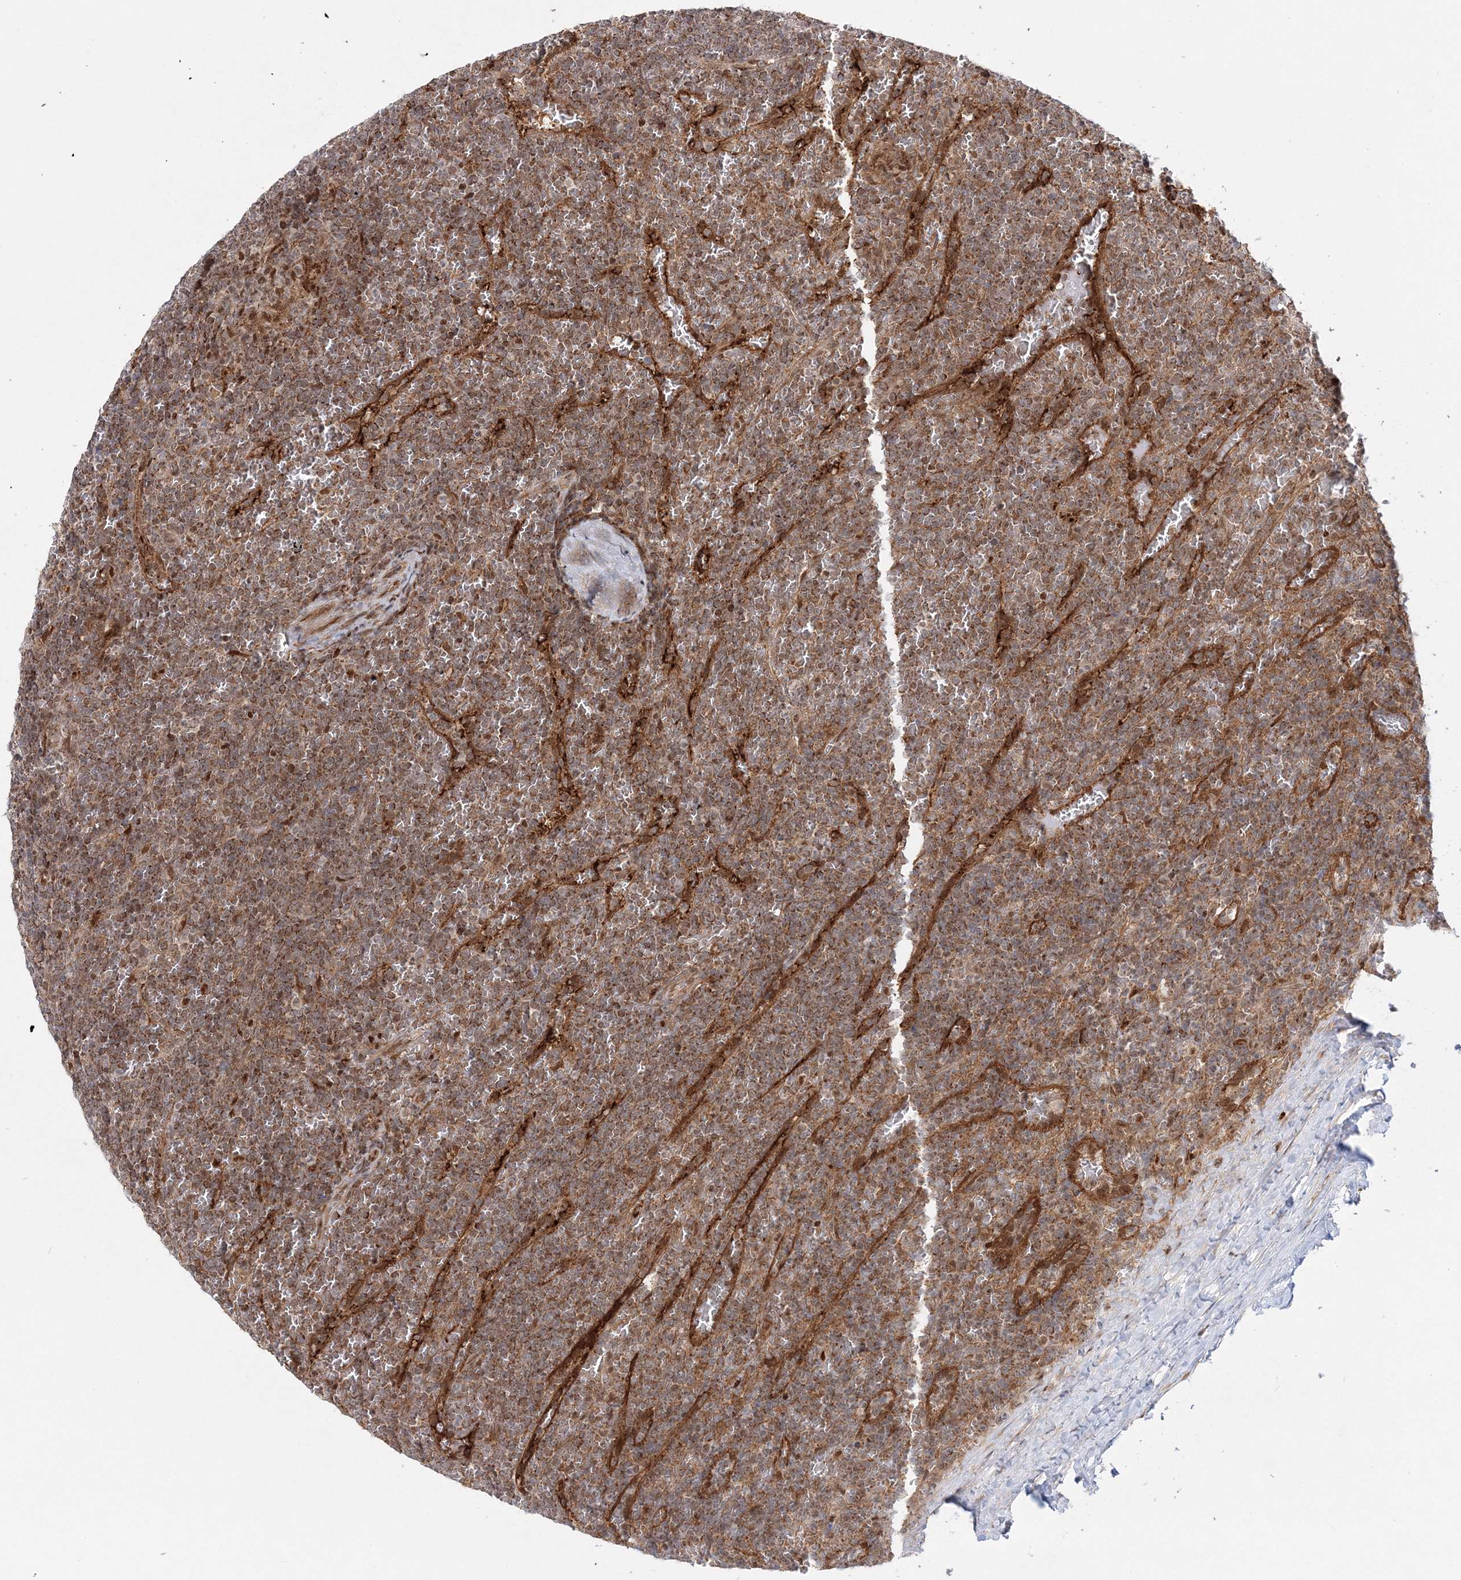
{"staining": {"intensity": "weak", "quantity": ">75%", "location": "cytoplasmic/membranous"}, "tissue": "lymphoma", "cell_type": "Tumor cells", "image_type": "cancer", "snomed": [{"axis": "morphology", "description": "Malignant lymphoma, non-Hodgkin's type, Low grade"}, {"axis": "topography", "description": "Spleen"}], "caption": "Immunohistochemistry (IHC) (DAB) staining of lymphoma exhibits weak cytoplasmic/membranous protein expression in approximately >75% of tumor cells. Nuclei are stained in blue.", "gene": "RAB11FIP2", "patient": {"sex": "female", "age": 19}}